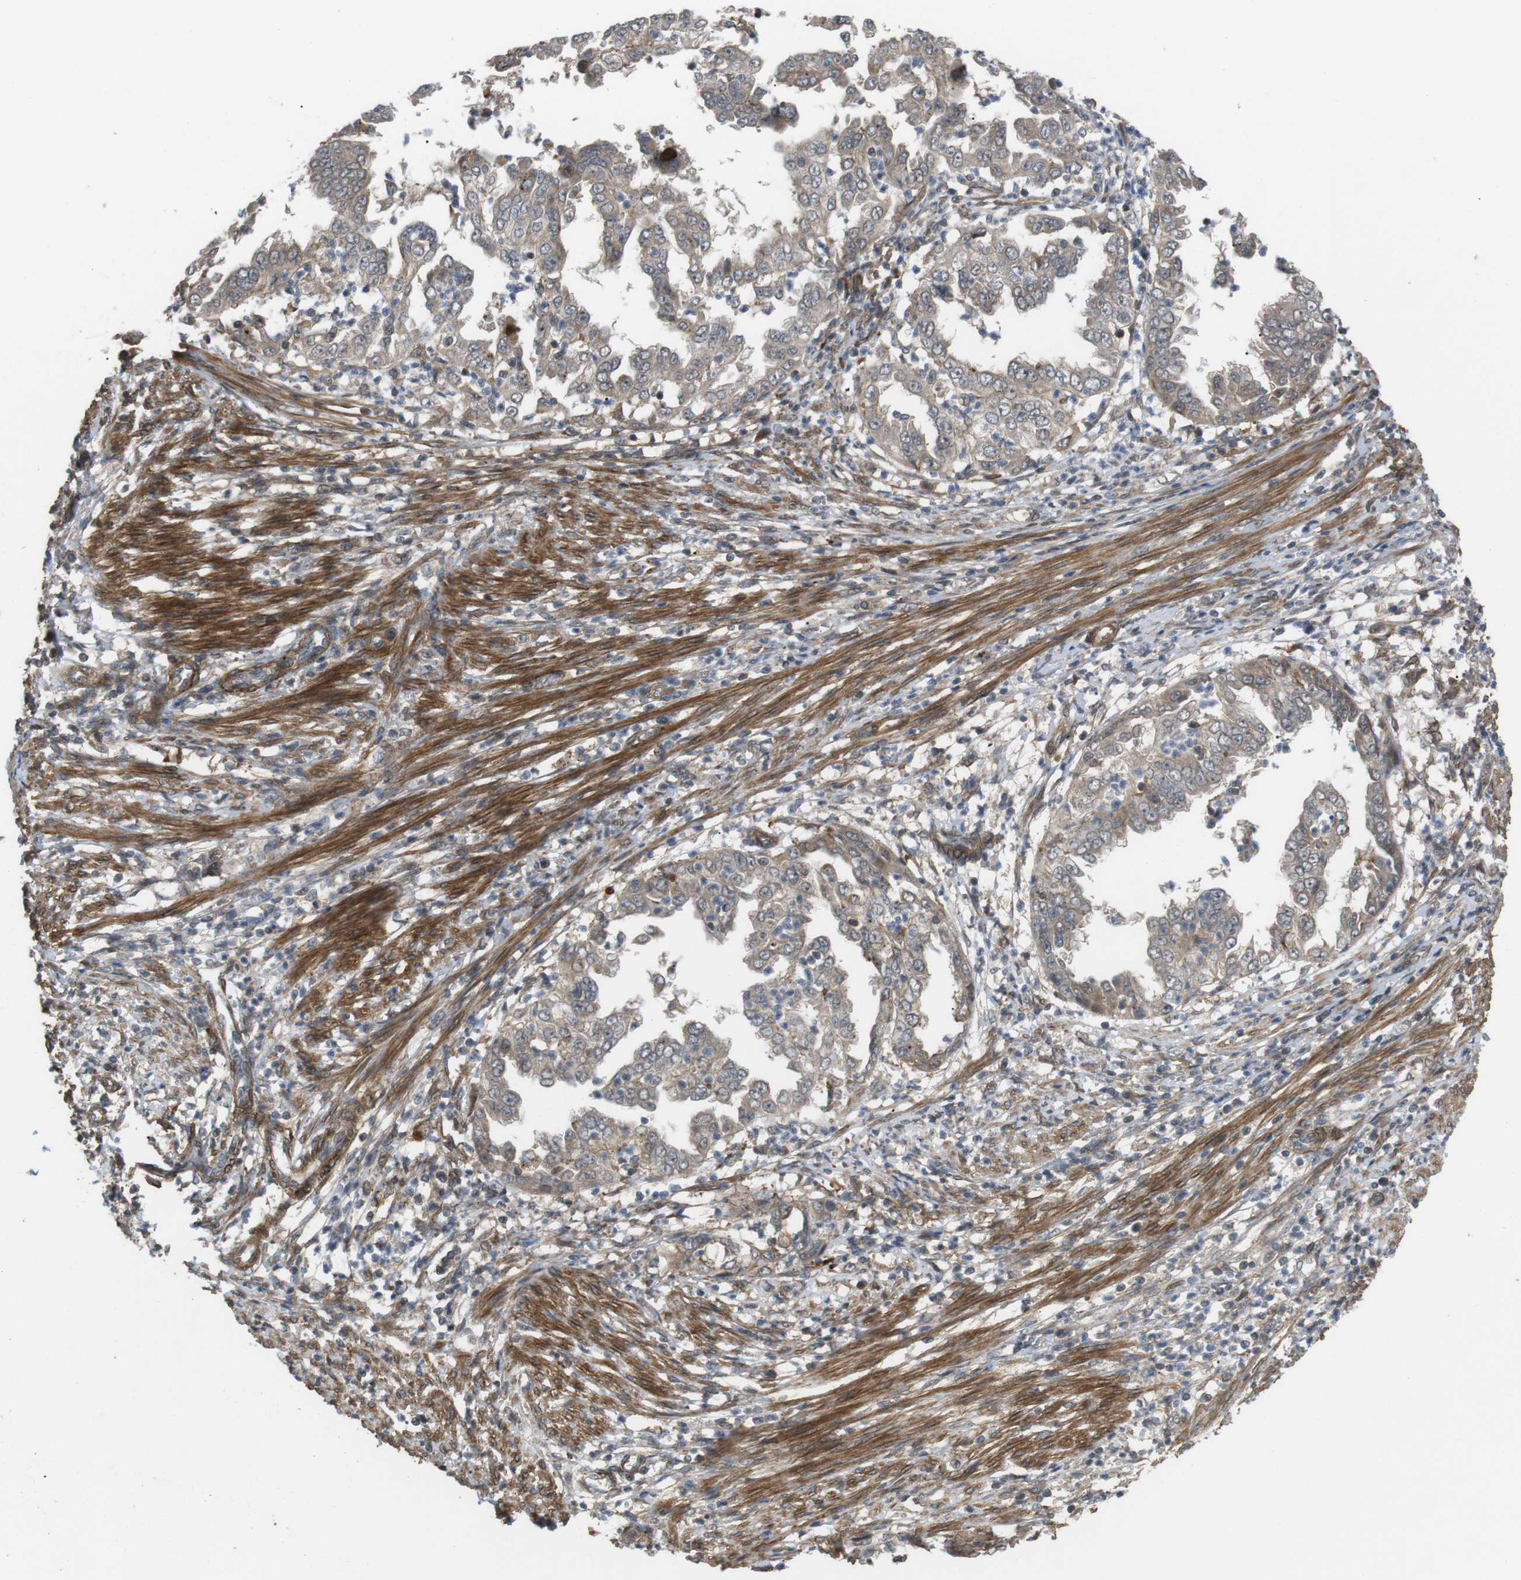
{"staining": {"intensity": "weak", "quantity": ">75%", "location": "cytoplasmic/membranous"}, "tissue": "endometrial cancer", "cell_type": "Tumor cells", "image_type": "cancer", "snomed": [{"axis": "morphology", "description": "Adenocarcinoma, NOS"}, {"axis": "topography", "description": "Endometrium"}], "caption": "A low amount of weak cytoplasmic/membranous positivity is present in about >75% of tumor cells in endometrial cancer tissue.", "gene": "KANK2", "patient": {"sex": "female", "age": 85}}